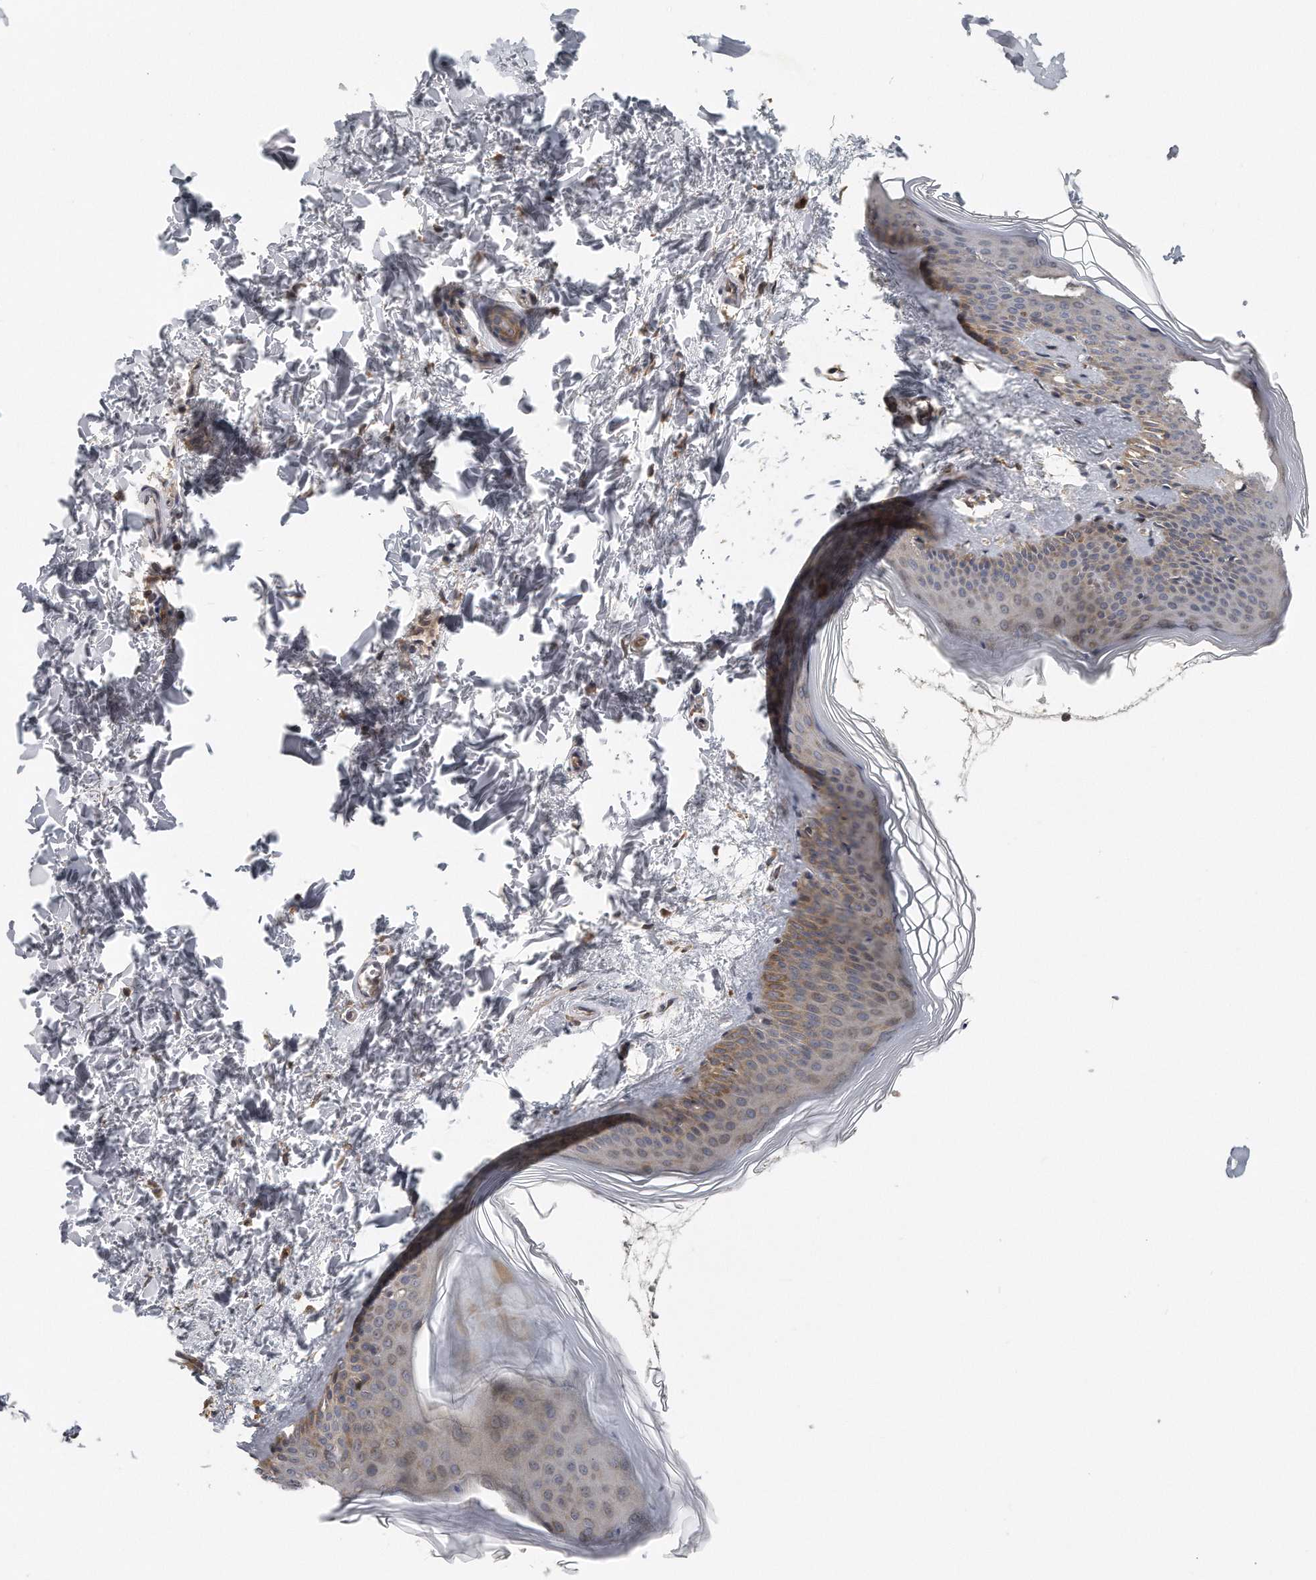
{"staining": {"intensity": "moderate", "quantity": ">75%", "location": "cytoplasmic/membranous"}, "tissue": "skin", "cell_type": "Fibroblasts", "image_type": "normal", "snomed": [{"axis": "morphology", "description": "Normal tissue, NOS"}, {"axis": "topography", "description": "Skin"}], "caption": "Immunohistochemical staining of normal skin displays medium levels of moderate cytoplasmic/membranous expression in approximately >75% of fibroblasts. The staining was performed using DAB (3,3'-diaminobenzidine) to visualize the protein expression in brown, while the nuclei were stained in blue with hematoxylin (Magnification: 20x).", "gene": "EIF3I", "patient": {"sex": "female", "age": 27}}